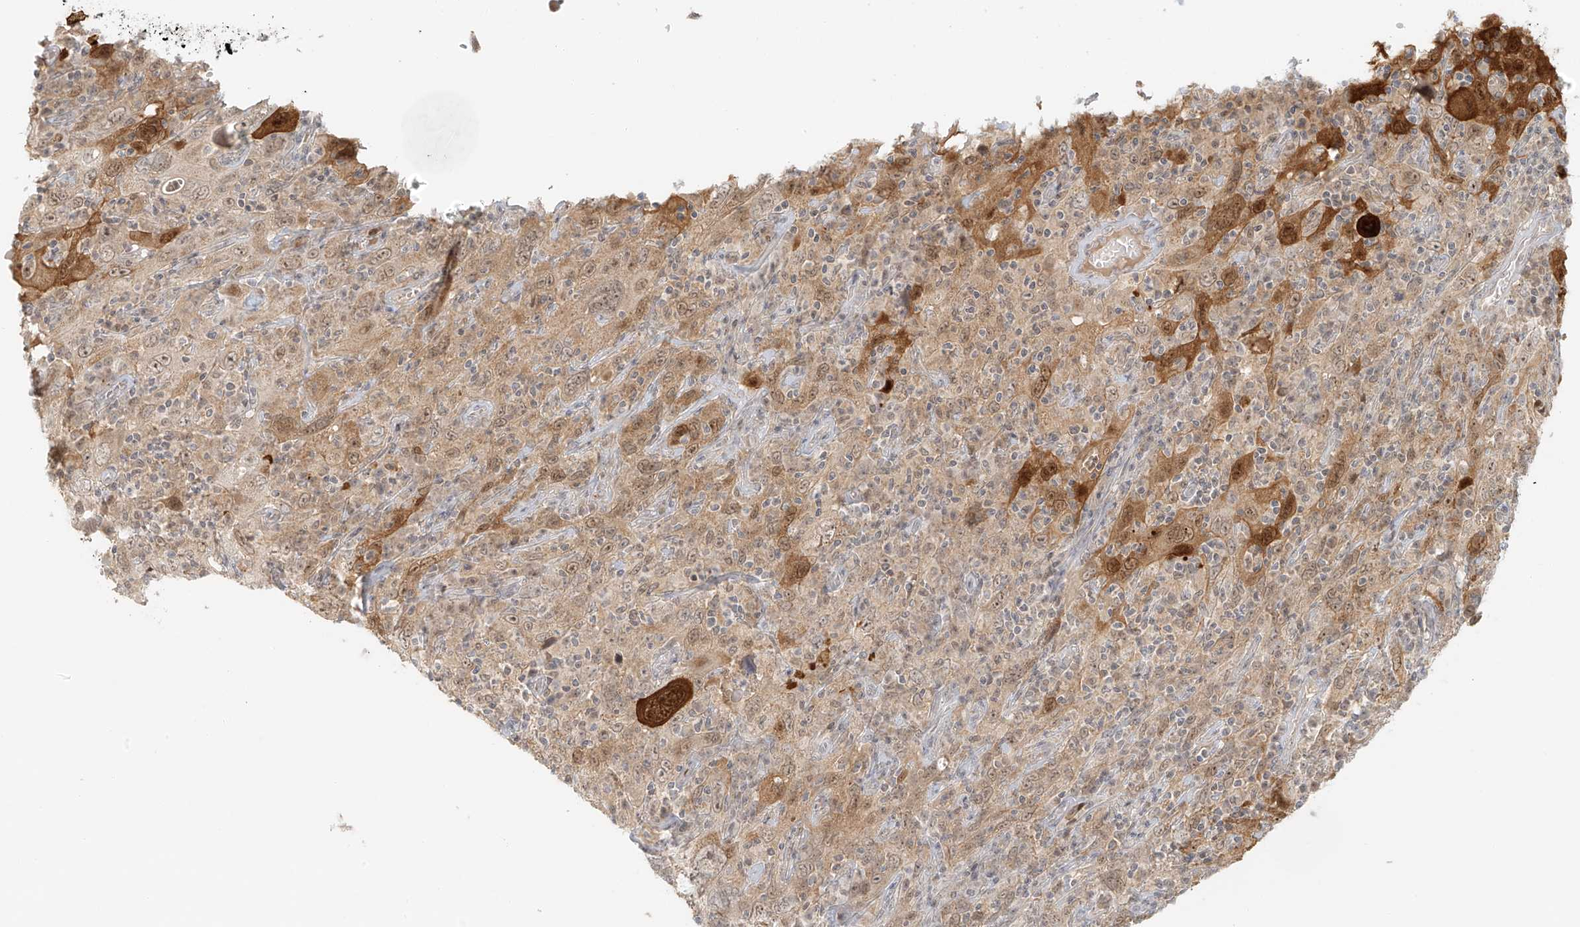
{"staining": {"intensity": "moderate", "quantity": "25%-75%", "location": "cytoplasmic/membranous,nuclear"}, "tissue": "cervical cancer", "cell_type": "Tumor cells", "image_type": "cancer", "snomed": [{"axis": "morphology", "description": "Squamous cell carcinoma, NOS"}, {"axis": "topography", "description": "Cervix"}], "caption": "A high-resolution histopathology image shows immunohistochemistry staining of squamous cell carcinoma (cervical), which reveals moderate cytoplasmic/membranous and nuclear staining in about 25%-75% of tumor cells.", "gene": "MIPEP", "patient": {"sex": "female", "age": 46}}